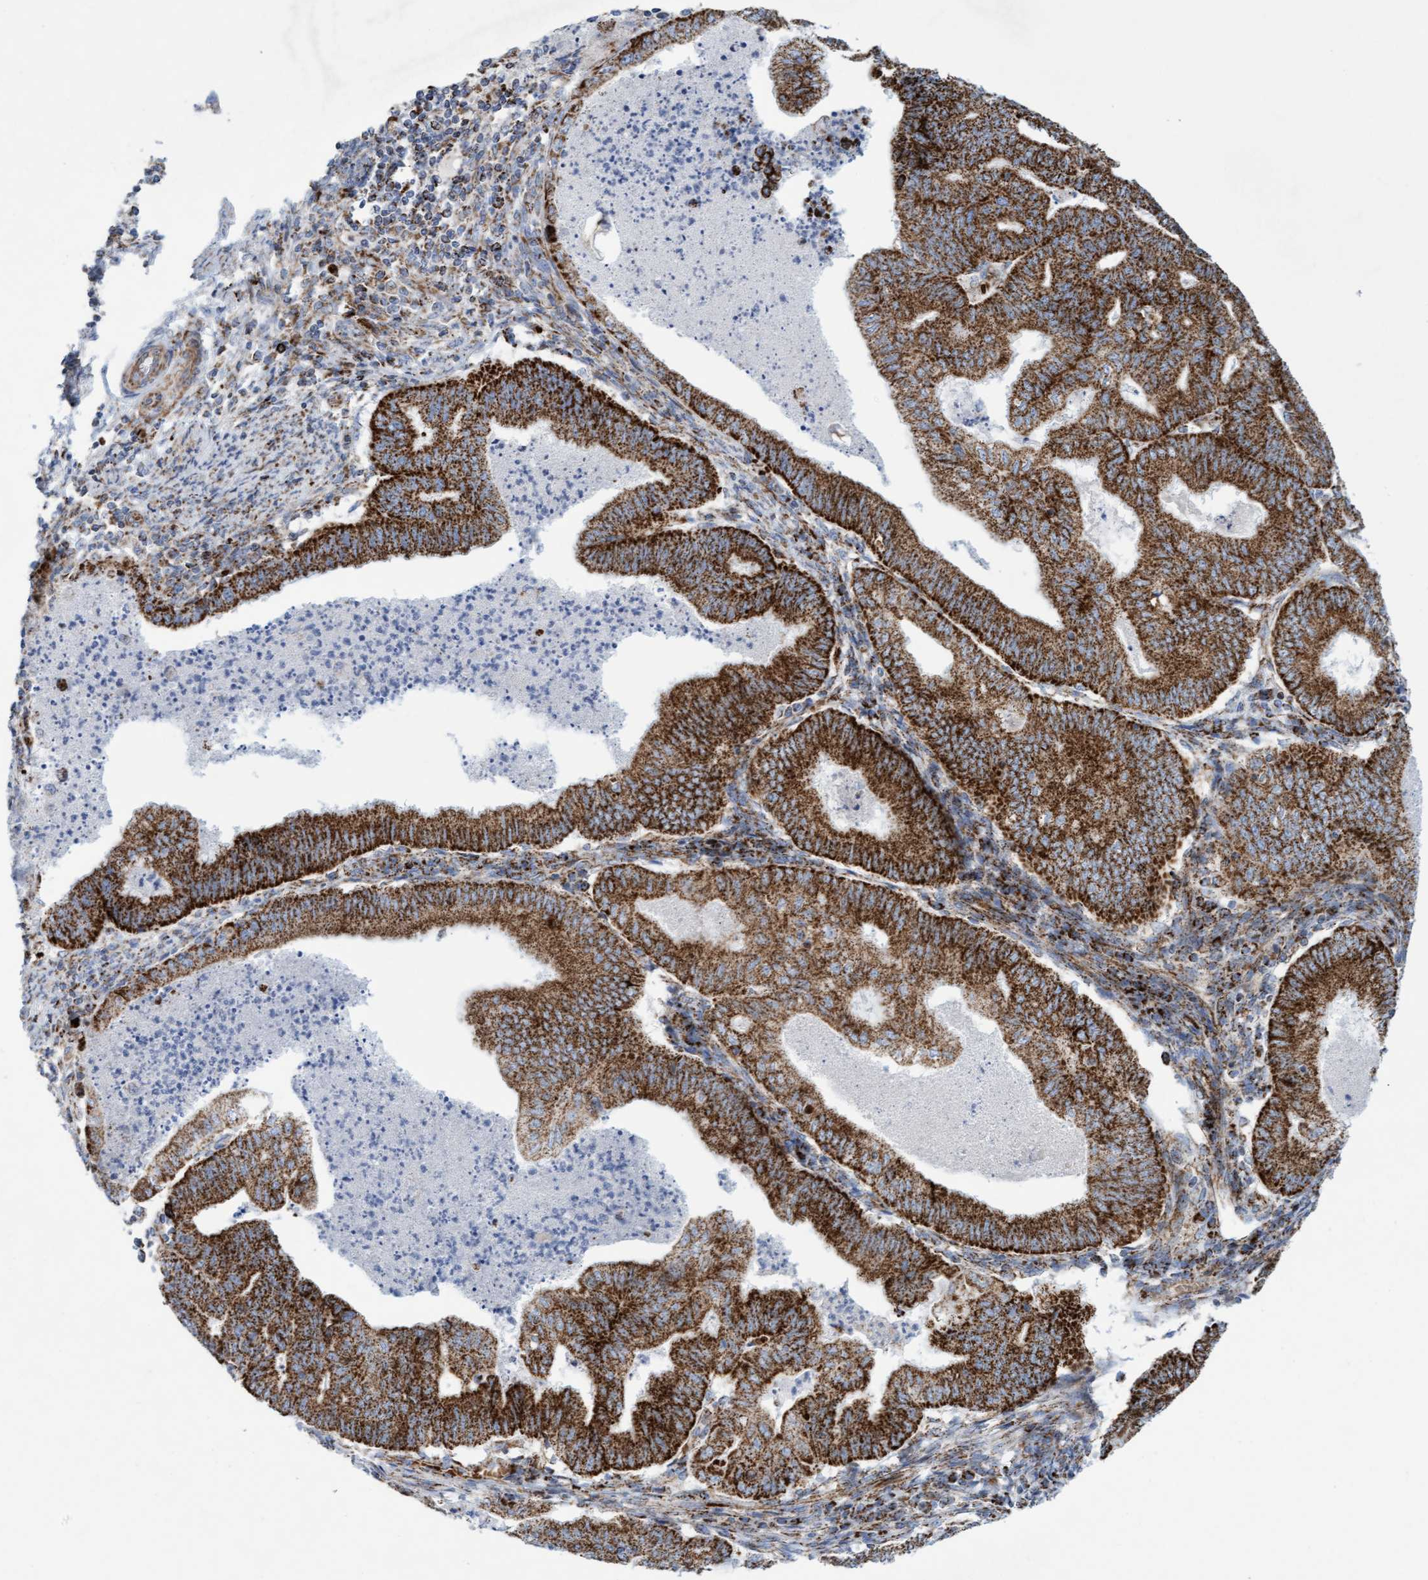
{"staining": {"intensity": "strong", "quantity": ">75%", "location": "cytoplasmic/membranous"}, "tissue": "endometrial cancer", "cell_type": "Tumor cells", "image_type": "cancer", "snomed": [{"axis": "morphology", "description": "Polyp, NOS"}, {"axis": "morphology", "description": "Adenocarcinoma, NOS"}, {"axis": "morphology", "description": "Adenoma, NOS"}, {"axis": "topography", "description": "Endometrium"}], "caption": "Tumor cells show strong cytoplasmic/membranous expression in approximately >75% of cells in adenoma (endometrial).", "gene": "GGTA1", "patient": {"sex": "female", "age": 79}}